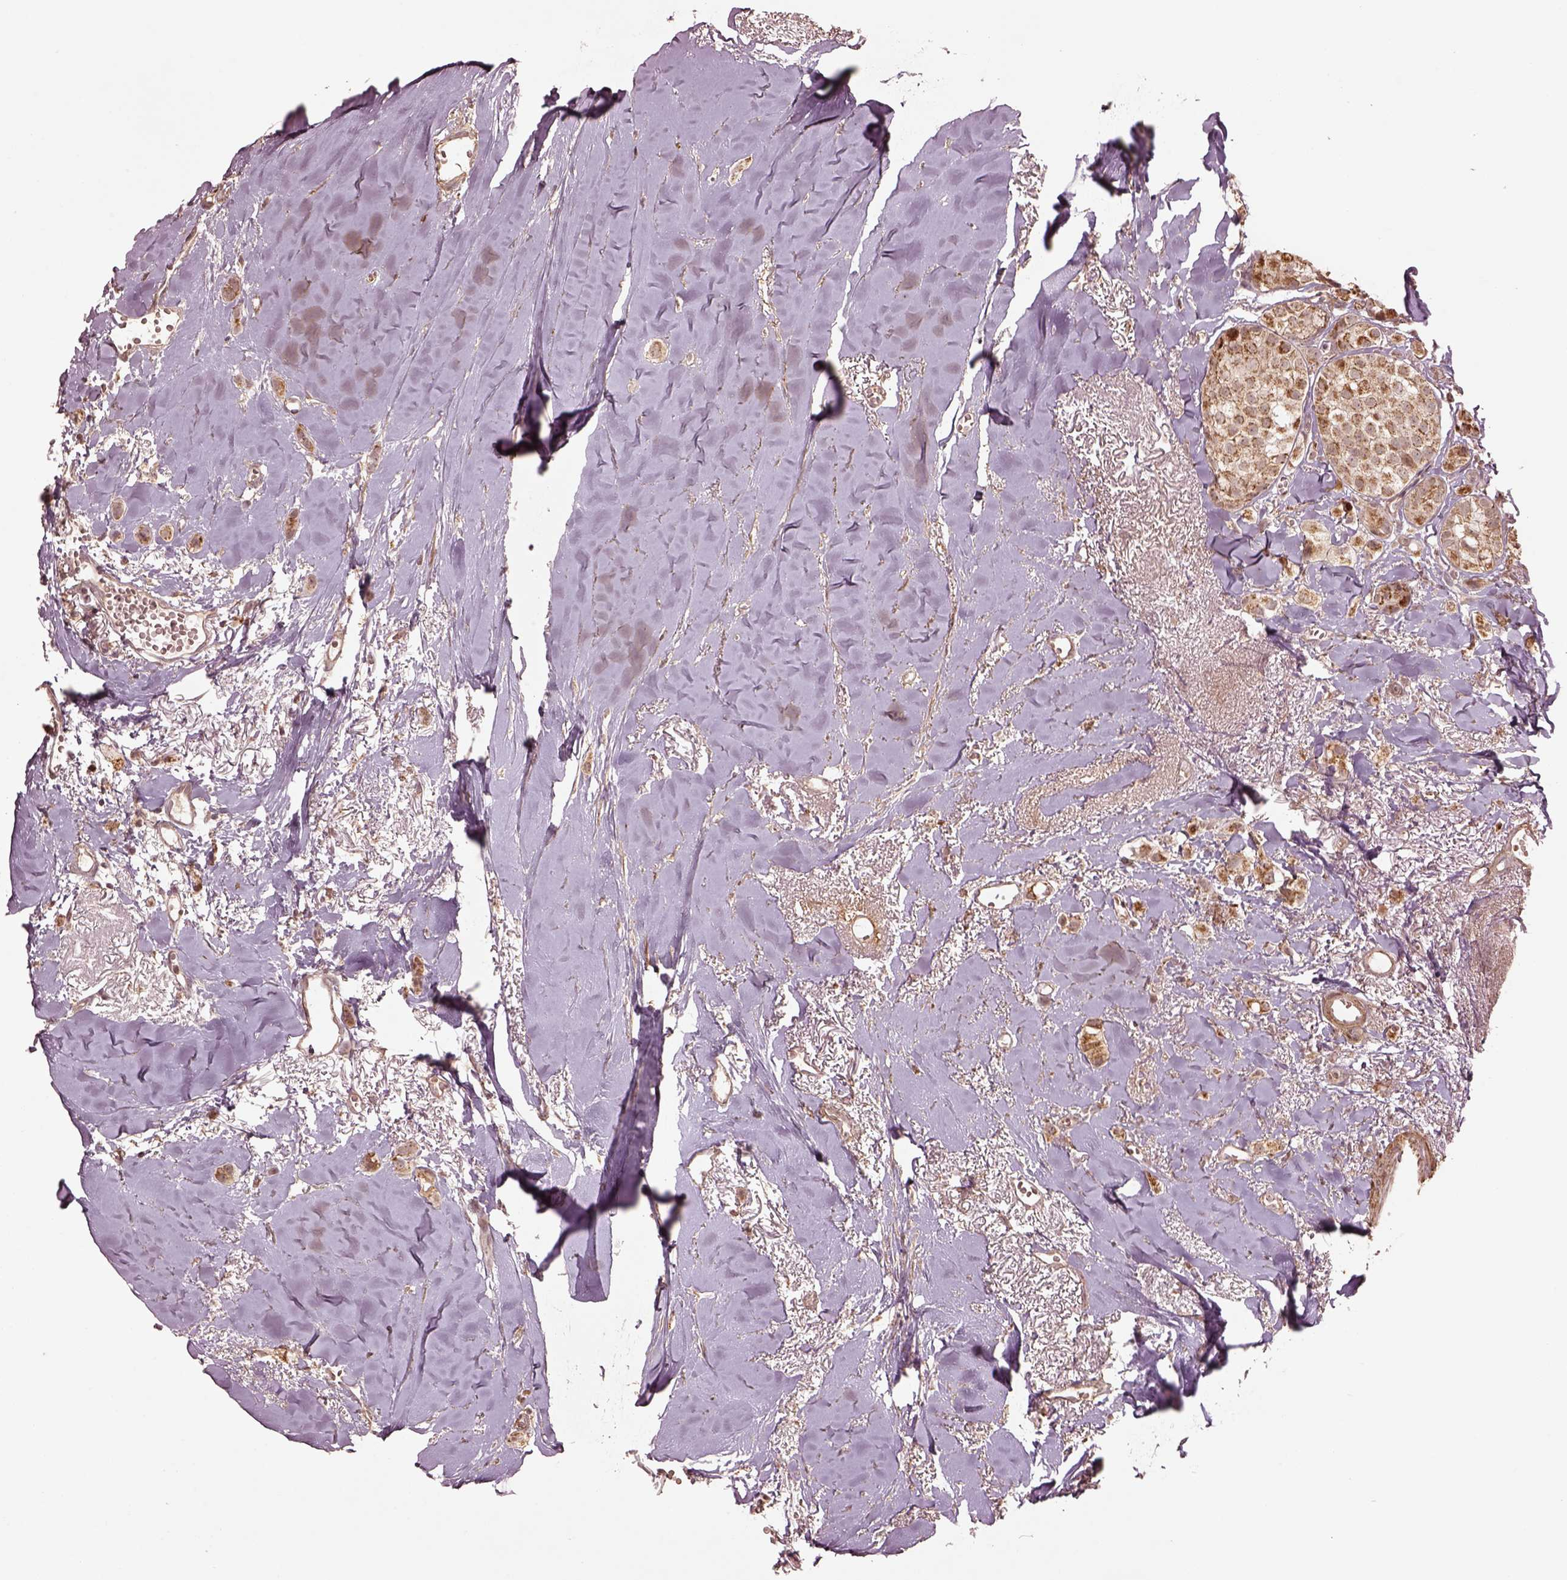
{"staining": {"intensity": "moderate", "quantity": ">75%", "location": "cytoplasmic/membranous"}, "tissue": "breast cancer", "cell_type": "Tumor cells", "image_type": "cancer", "snomed": [{"axis": "morphology", "description": "Duct carcinoma"}, {"axis": "topography", "description": "Breast"}], "caption": "An image showing moderate cytoplasmic/membranous positivity in about >75% of tumor cells in breast intraductal carcinoma, as visualized by brown immunohistochemical staining.", "gene": "SEL1L3", "patient": {"sex": "female", "age": 85}}